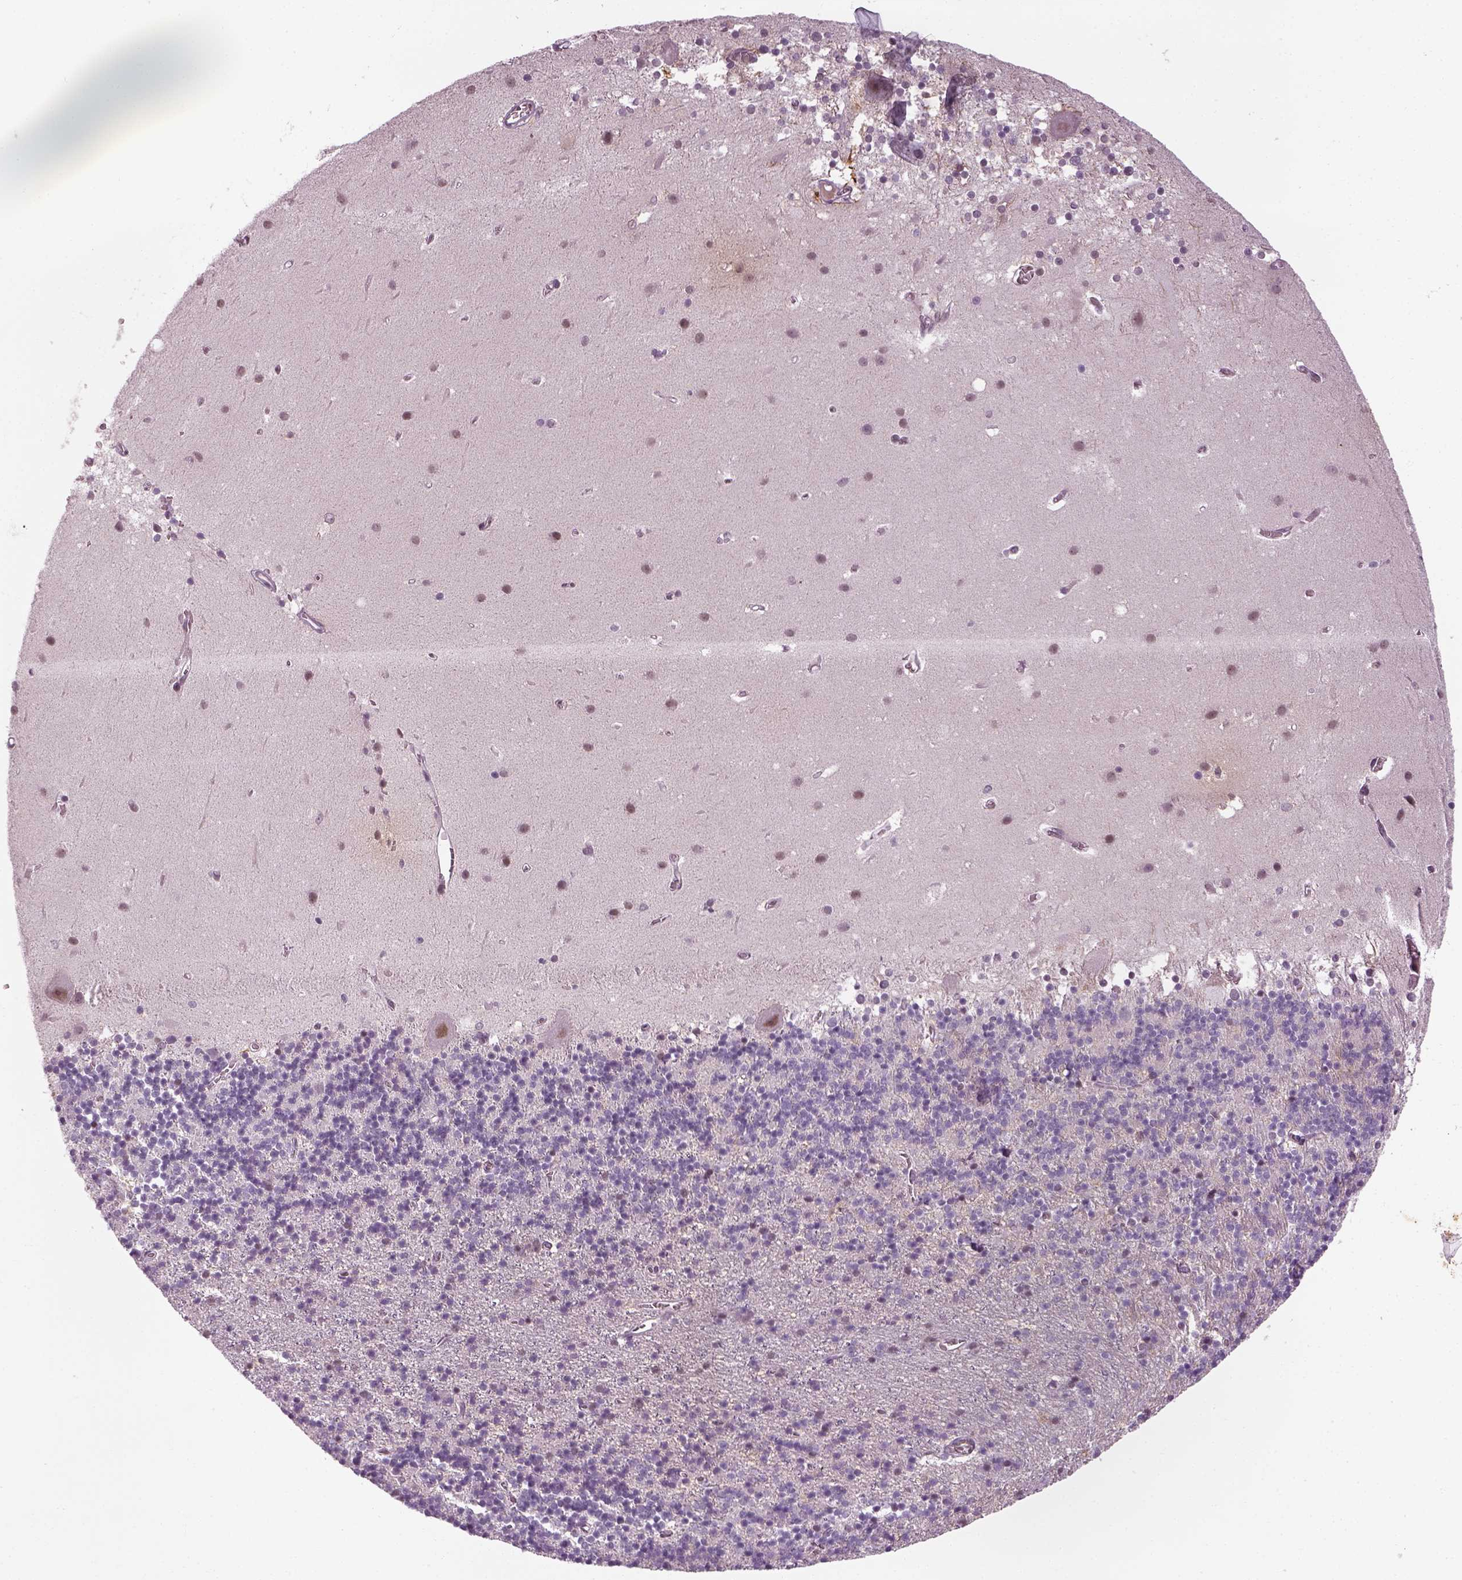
{"staining": {"intensity": "negative", "quantity": "none", "location": "none"}, "tissue": "cerebellum", "cell_type": "Cells in granular layer", "image_type": "normal", "snomed": [{"axis": "morphology", "description": "Normal tissue, NOS"}, {"axis": "topography", "description": "Cerebellum"}], "caption": "This is a micrograph of IHC staining of unremarkable cerebellum, which shows no expression in cells in granular layer. Brightfield microscopy of immunohistochemistry stained with DAB (brown) and hematoxylin (blue), captured at high magnification.", "gene": "KCNG2", "patient": {"sex": "male", "age": 70}}